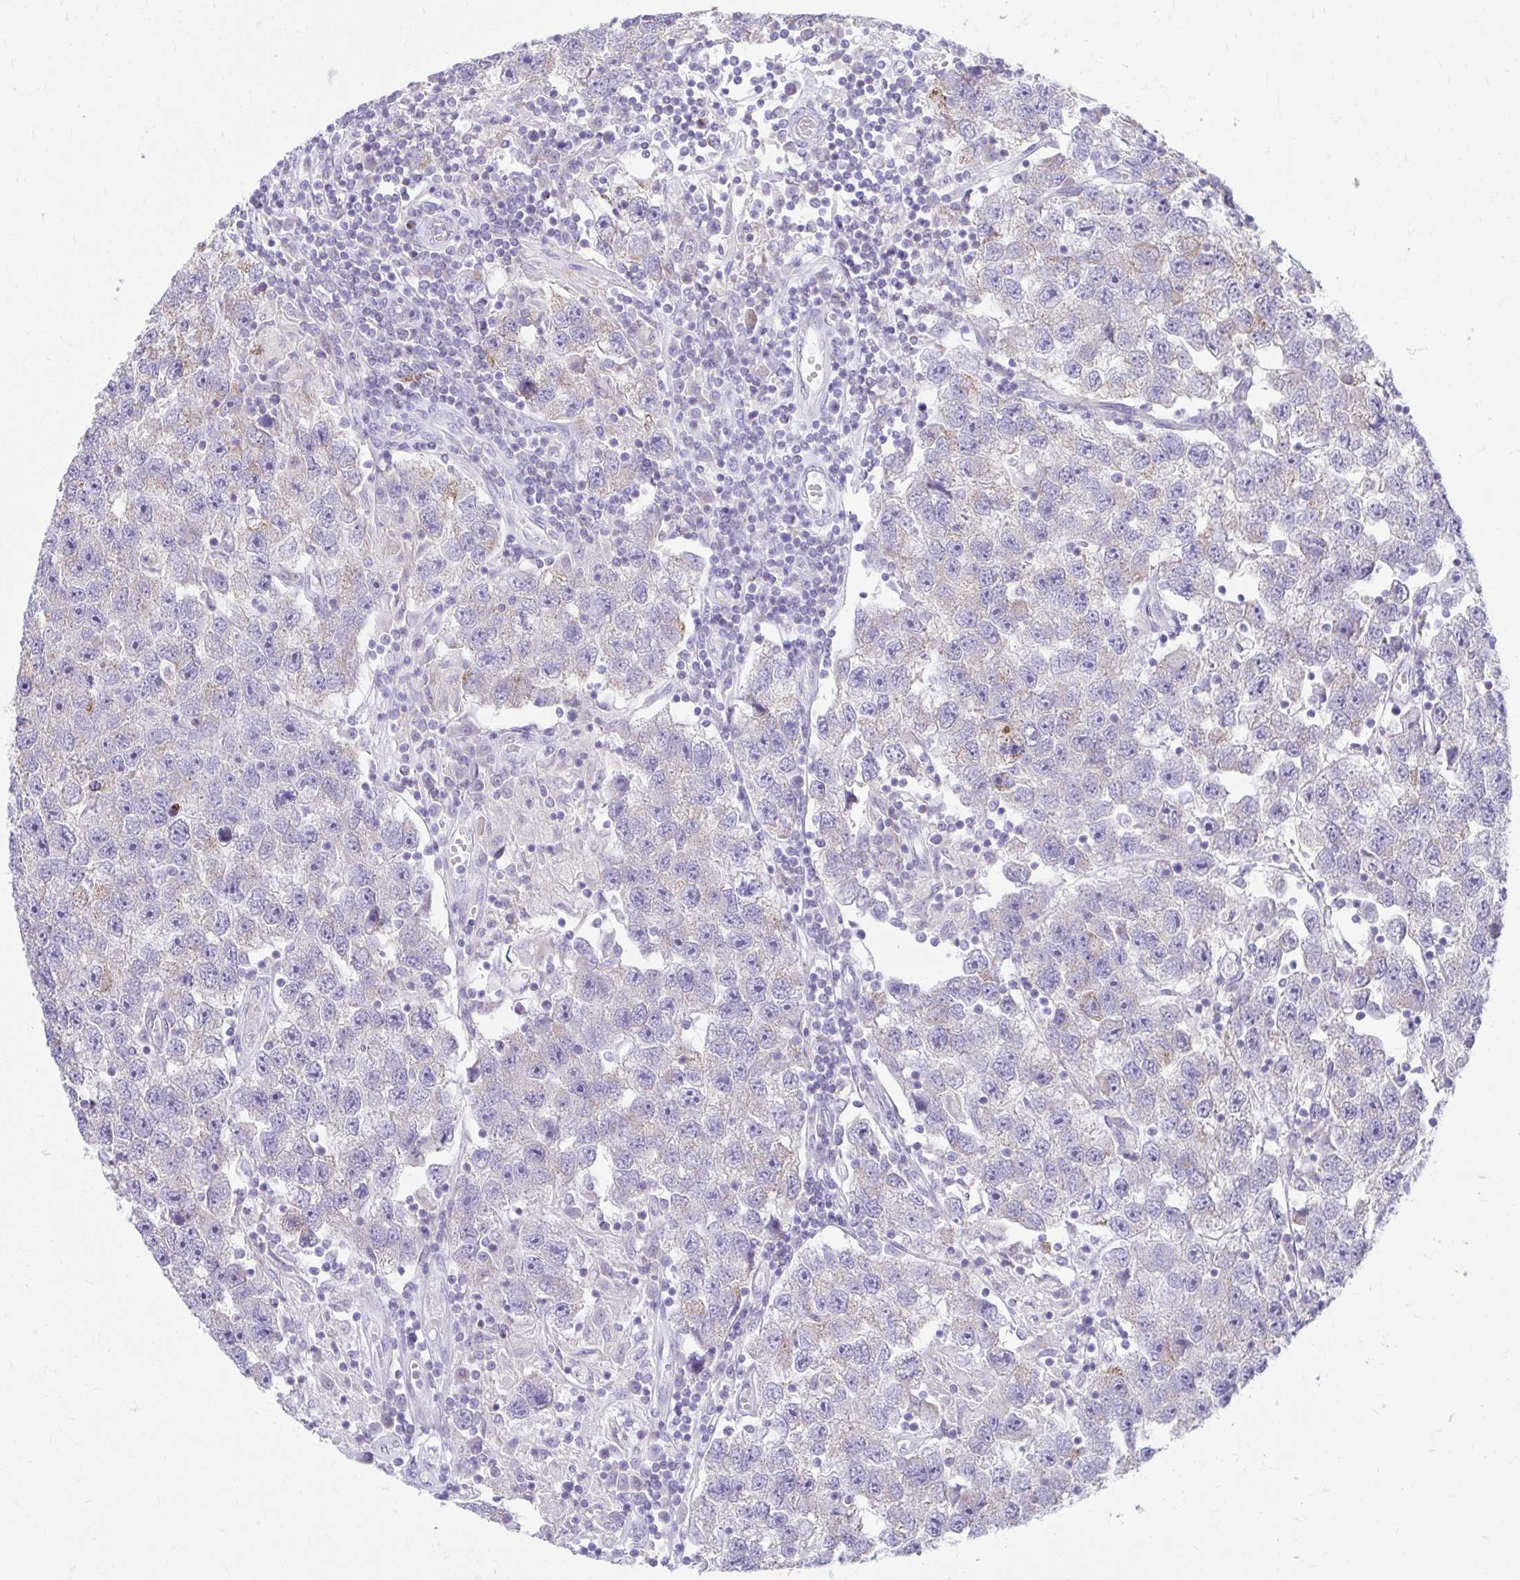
{"staining": {"intensity": "negative", "quantity": "none", "location": "none"}, "tissue": "testis cancer", "cell_type": "Tumor cells", "image_type": "cancer", "snomed": [{"axis": "morphology", "description": "Seminoma, NOS"}, {"axis": "topography", "description": "Testis"}], "caption": "Immunohistochemistry (IHC) of human testis cancer (seminoma) shows no expression in tumor cells. (DAB immunohistochemistry visualized using brightfield microscopy, high magnification).", "gene": "PRRG3", "patient": {"sex": "male", "age": 26}}